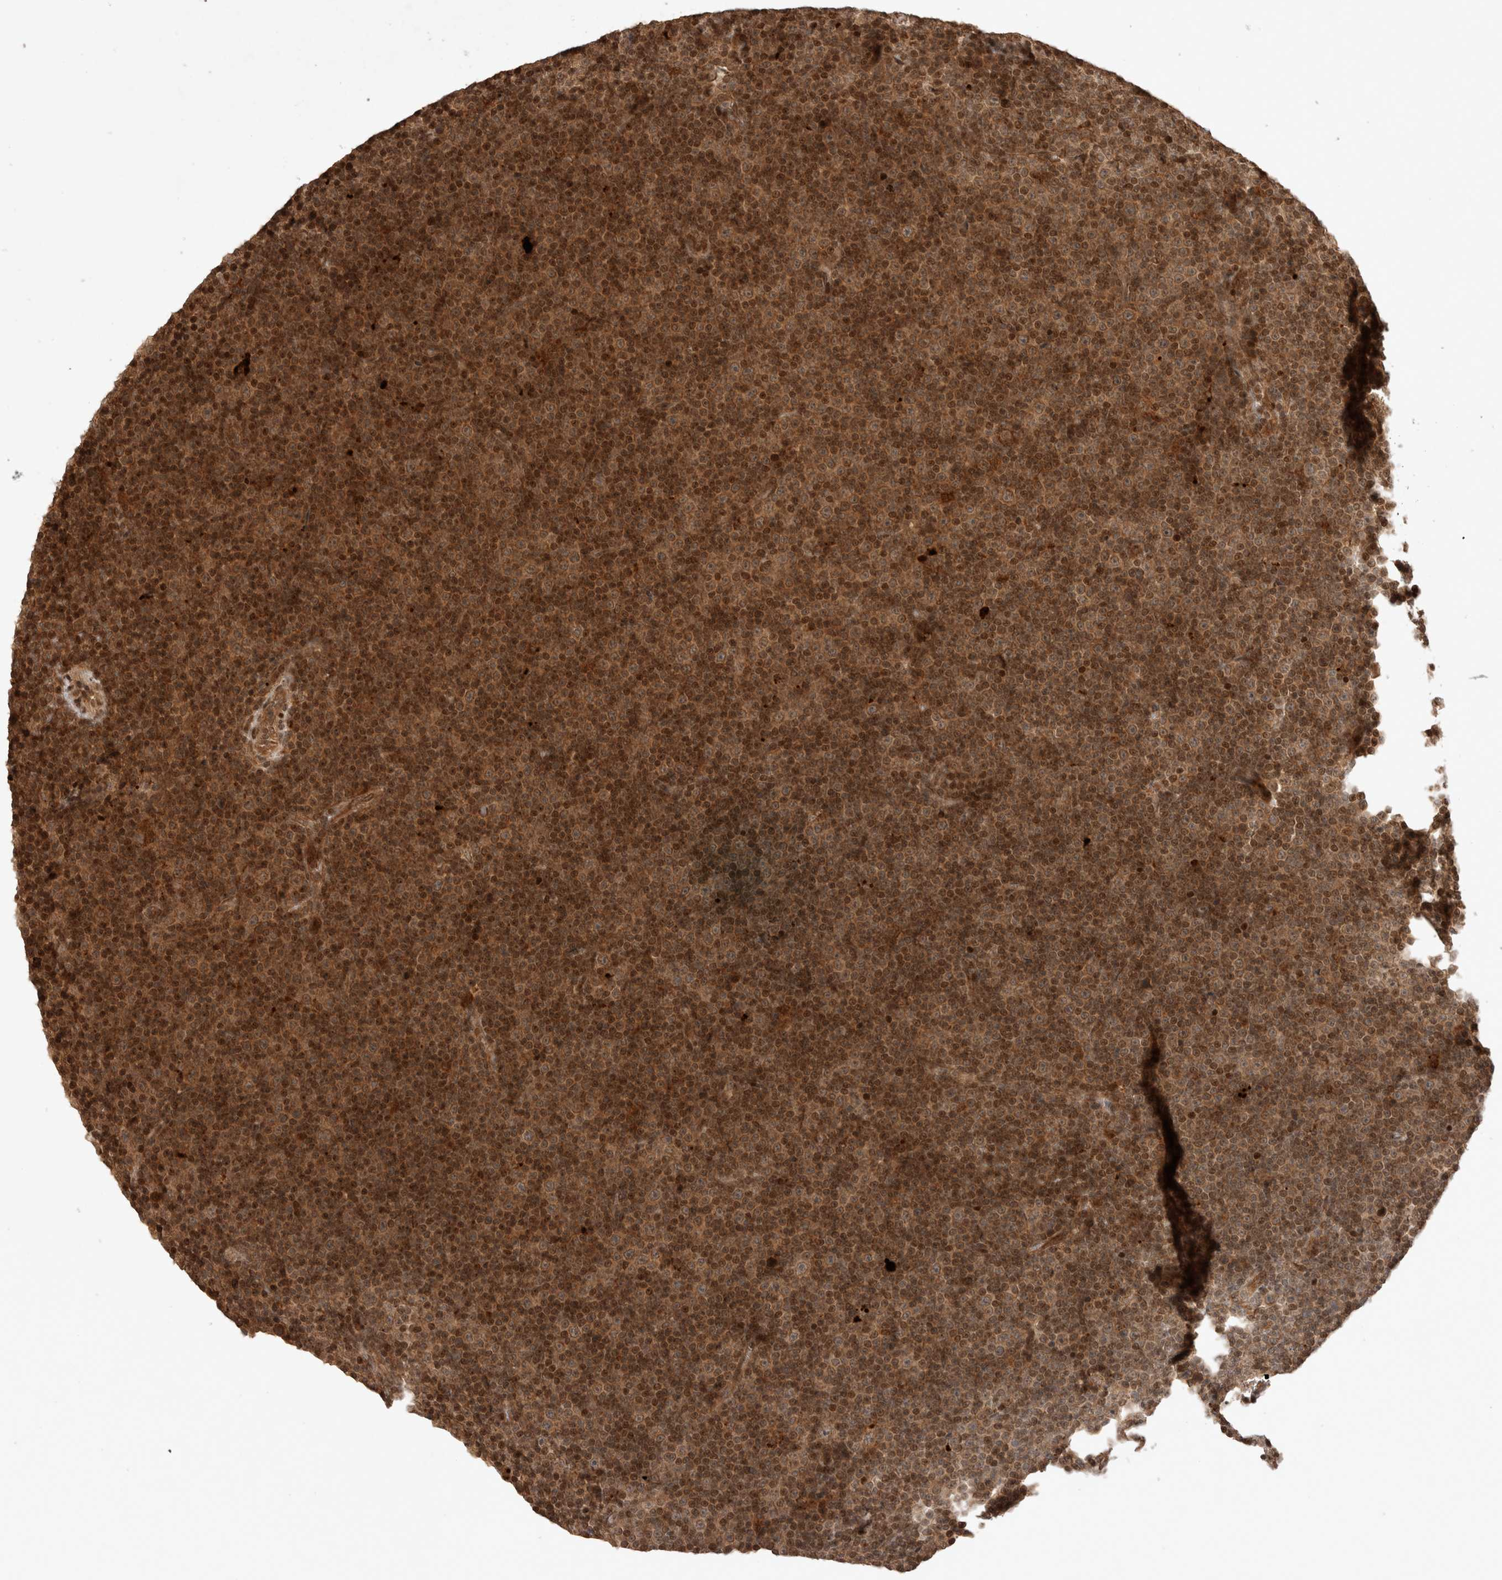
{"staining": {"intensity": "strong", "quantity": ">75%", "location": "cytoplasmic/membranous,nuclear"}, "tissue": "lymphoma", "cell_type": "Tumor cells", "image_type": "cancer", "snomed": [{"axis": "morphology", "description": "Malignant lymphoma, non-Hodgkin's type, Low grade"}, {"axis": "topography", "description": "Lymph node"}], "caption": "Strong cytoplasmic/membranous and nuclear protein expression is identified in about >75% of tumor cells in malignant lymphoma, non-Hodgkin's type (low-grade). (Stains: DAB (3,3'-diaminobenzidine) in brown, nuclei in blue, Microscopy: brightfield microscopy at high magnification).", "gene": "FAM221A", "patient": {"sex": "female", "age": 67}}